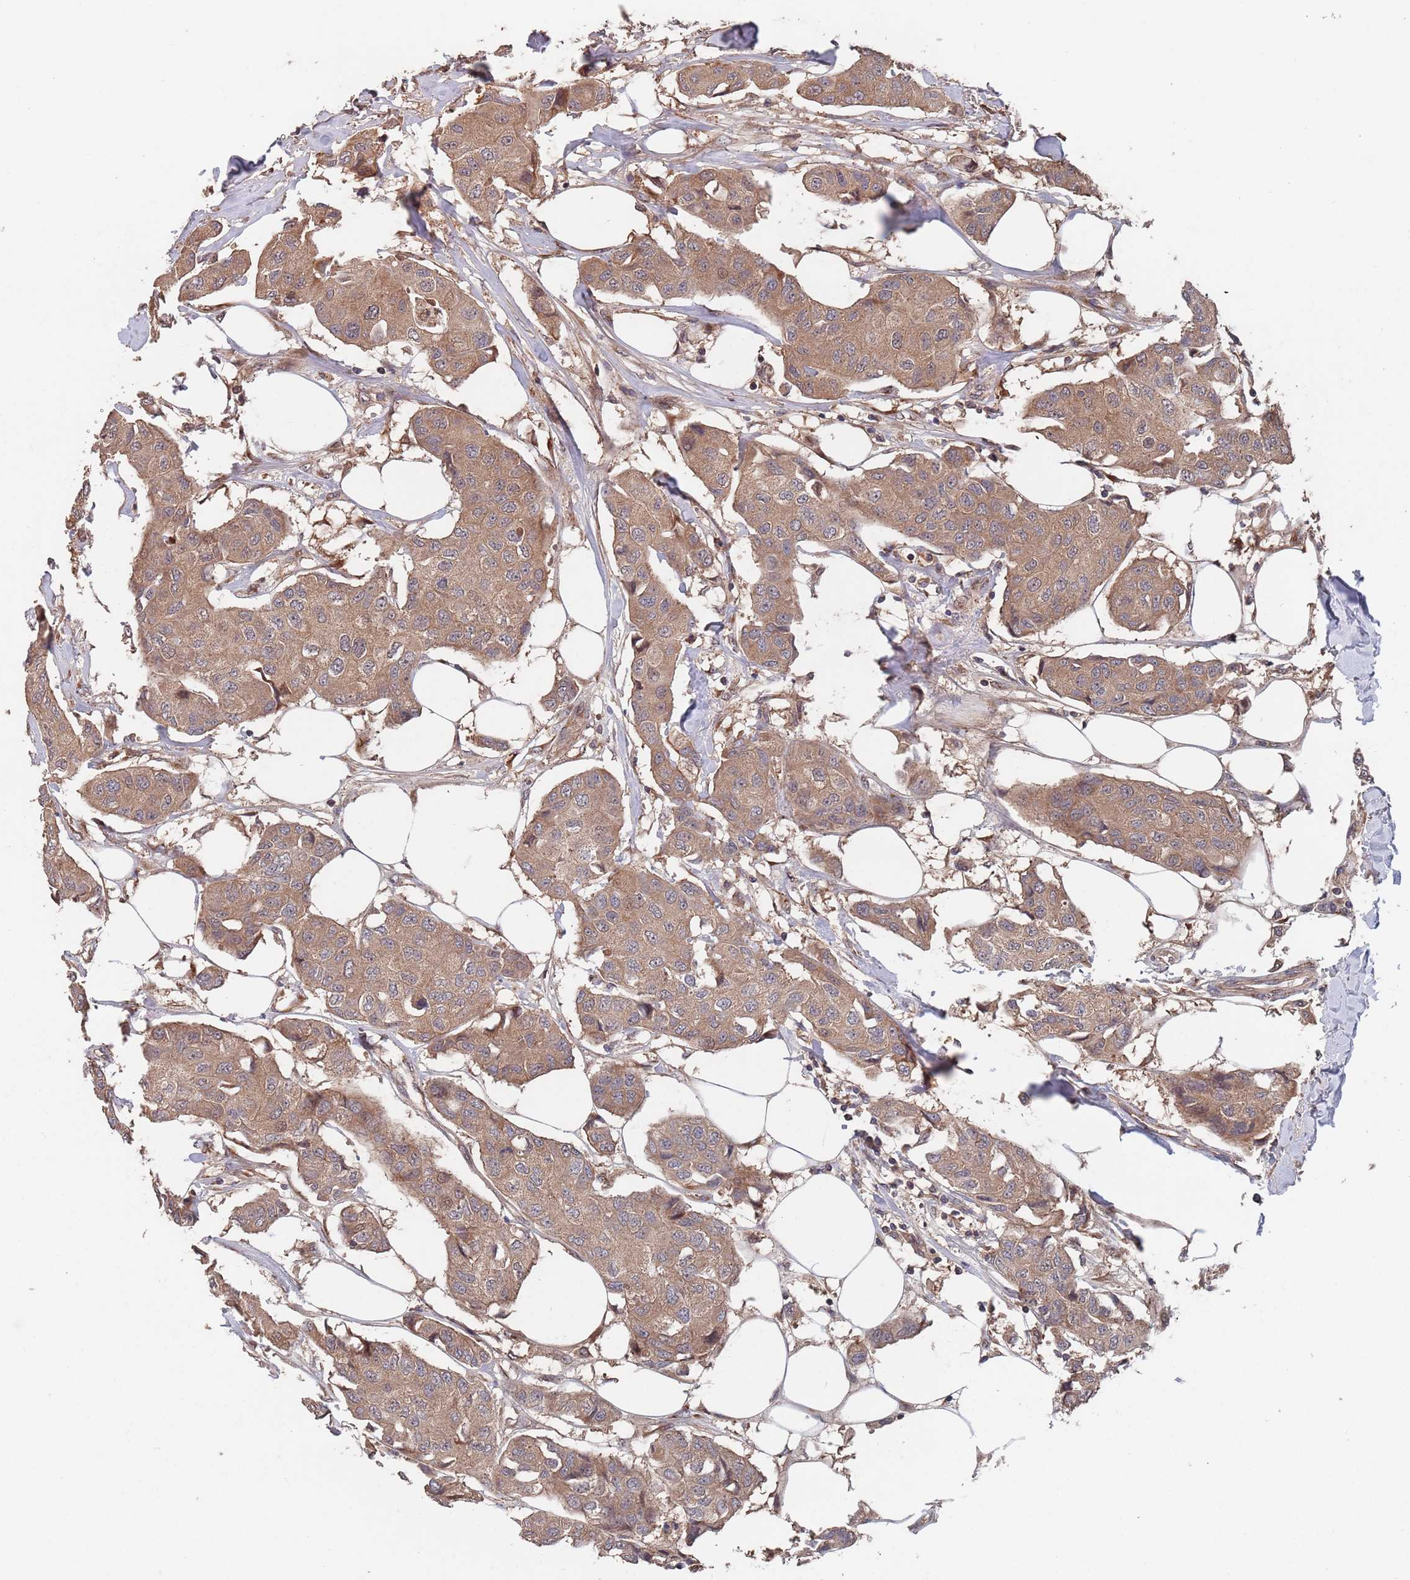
{"staining": {"intensity": "moderate", "quantity": ">75%", "location": "cytoplasmic/membranous"}, "tissue": "breast cancer", "cell_type": "Tumor cells", "image_type": "cancer", "snomed": [{"axis": "morphology", "description": "Duct carcinoma"}, {"axis": "topography", "description": "Breast"}], "caption": "The histopathology image shows immunohistochemical staining of breast intraductal carcinoma. There is moderate cytoplasmic/membranous staining is present in approximately >75% of tumor cells.", "gene": "UNC45A", "patient": {"sex": "female", "age": 80}}